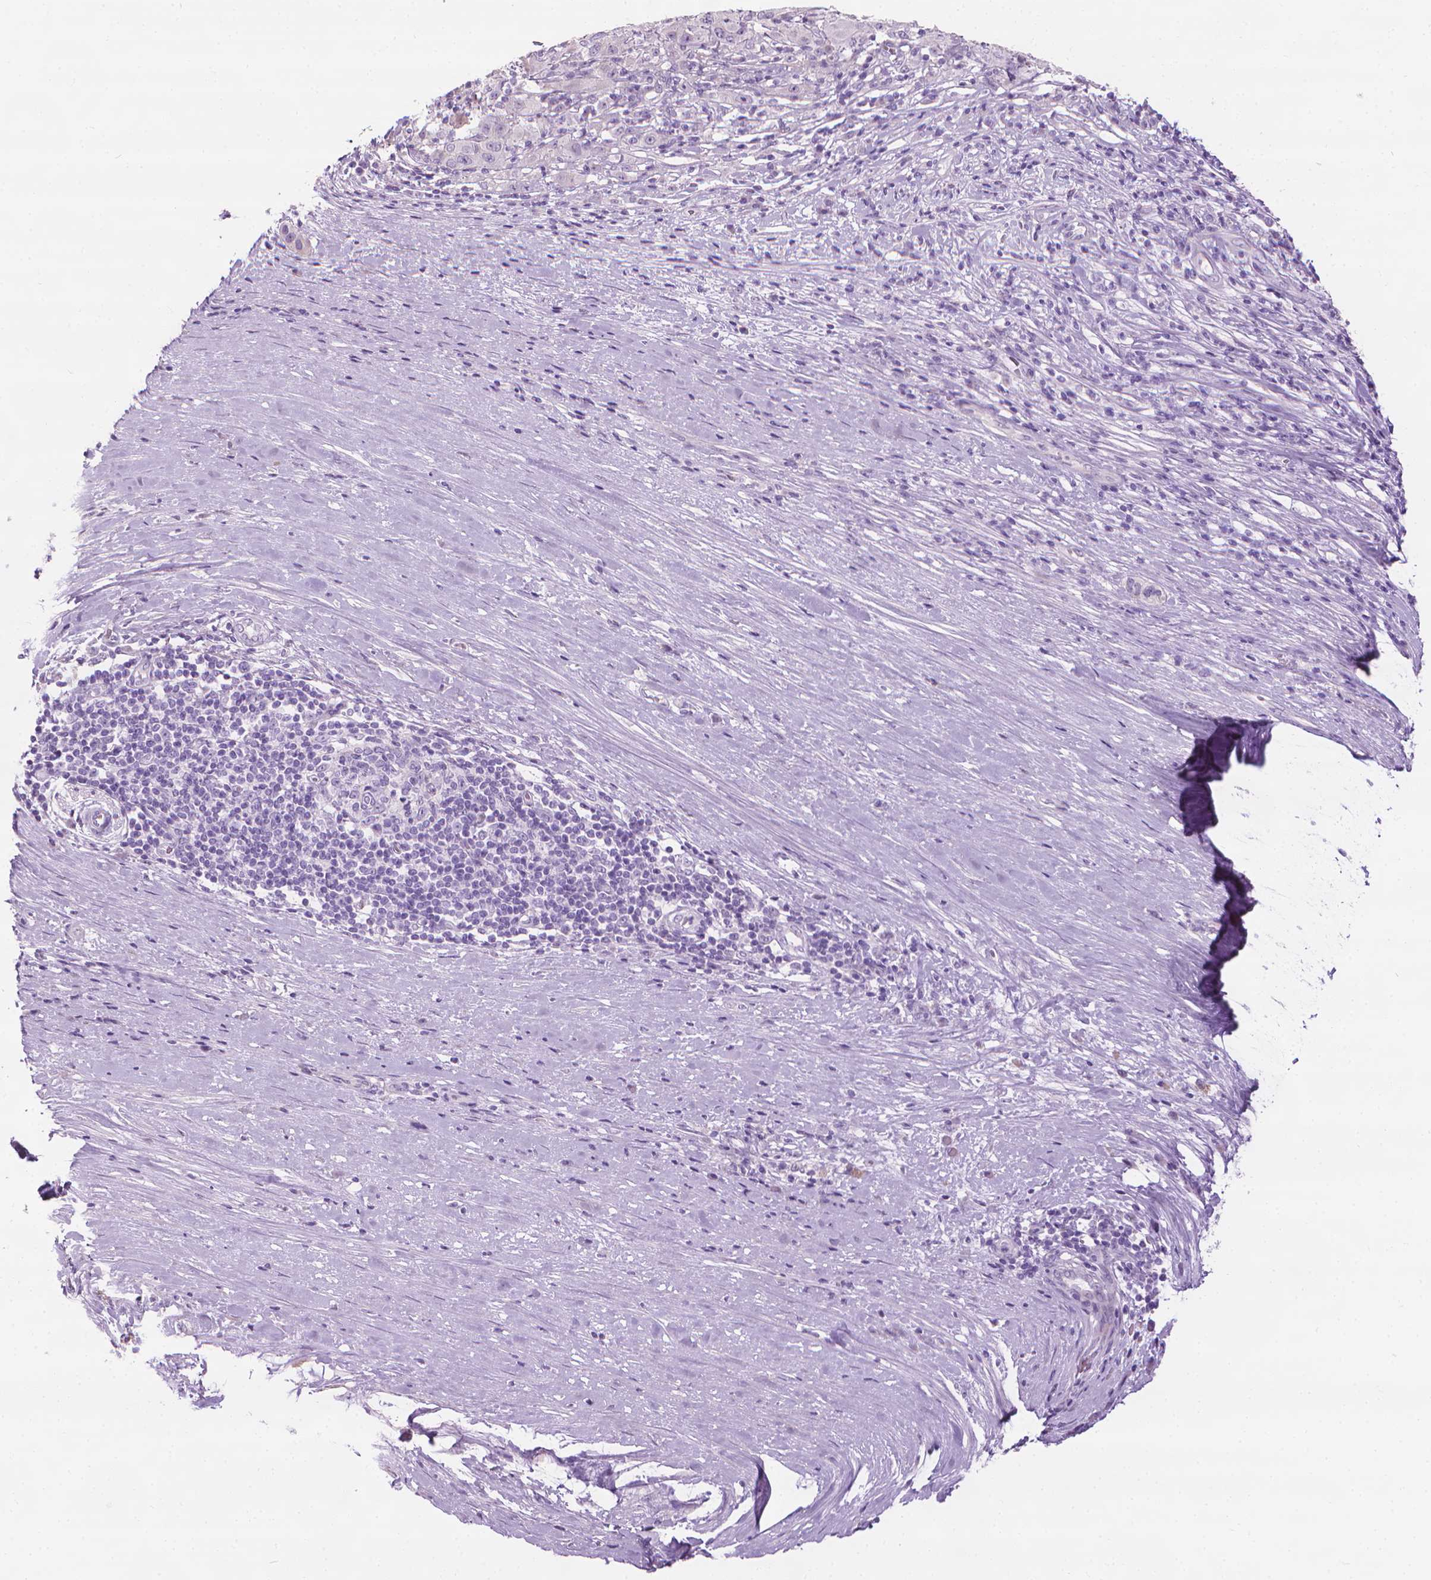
{"staining": {"intensity": "negative", "quantity": "none", "location": "none"}, "tissue": "pancreatic cancer", "cell_type": "Tumor cells", "image_type": "cancer", "snomed": [{"axis": "morphology", "description": "Adenocarcinoma, NOS"}, {"axis": "topography", "description": "Pancreas"}], "caption": "The micrograph demonstrates no significant positivity in tumor cells of pancreatic cancer.", "gene": "DNAI7", "patient": {"sex": "male", "age": 63}}